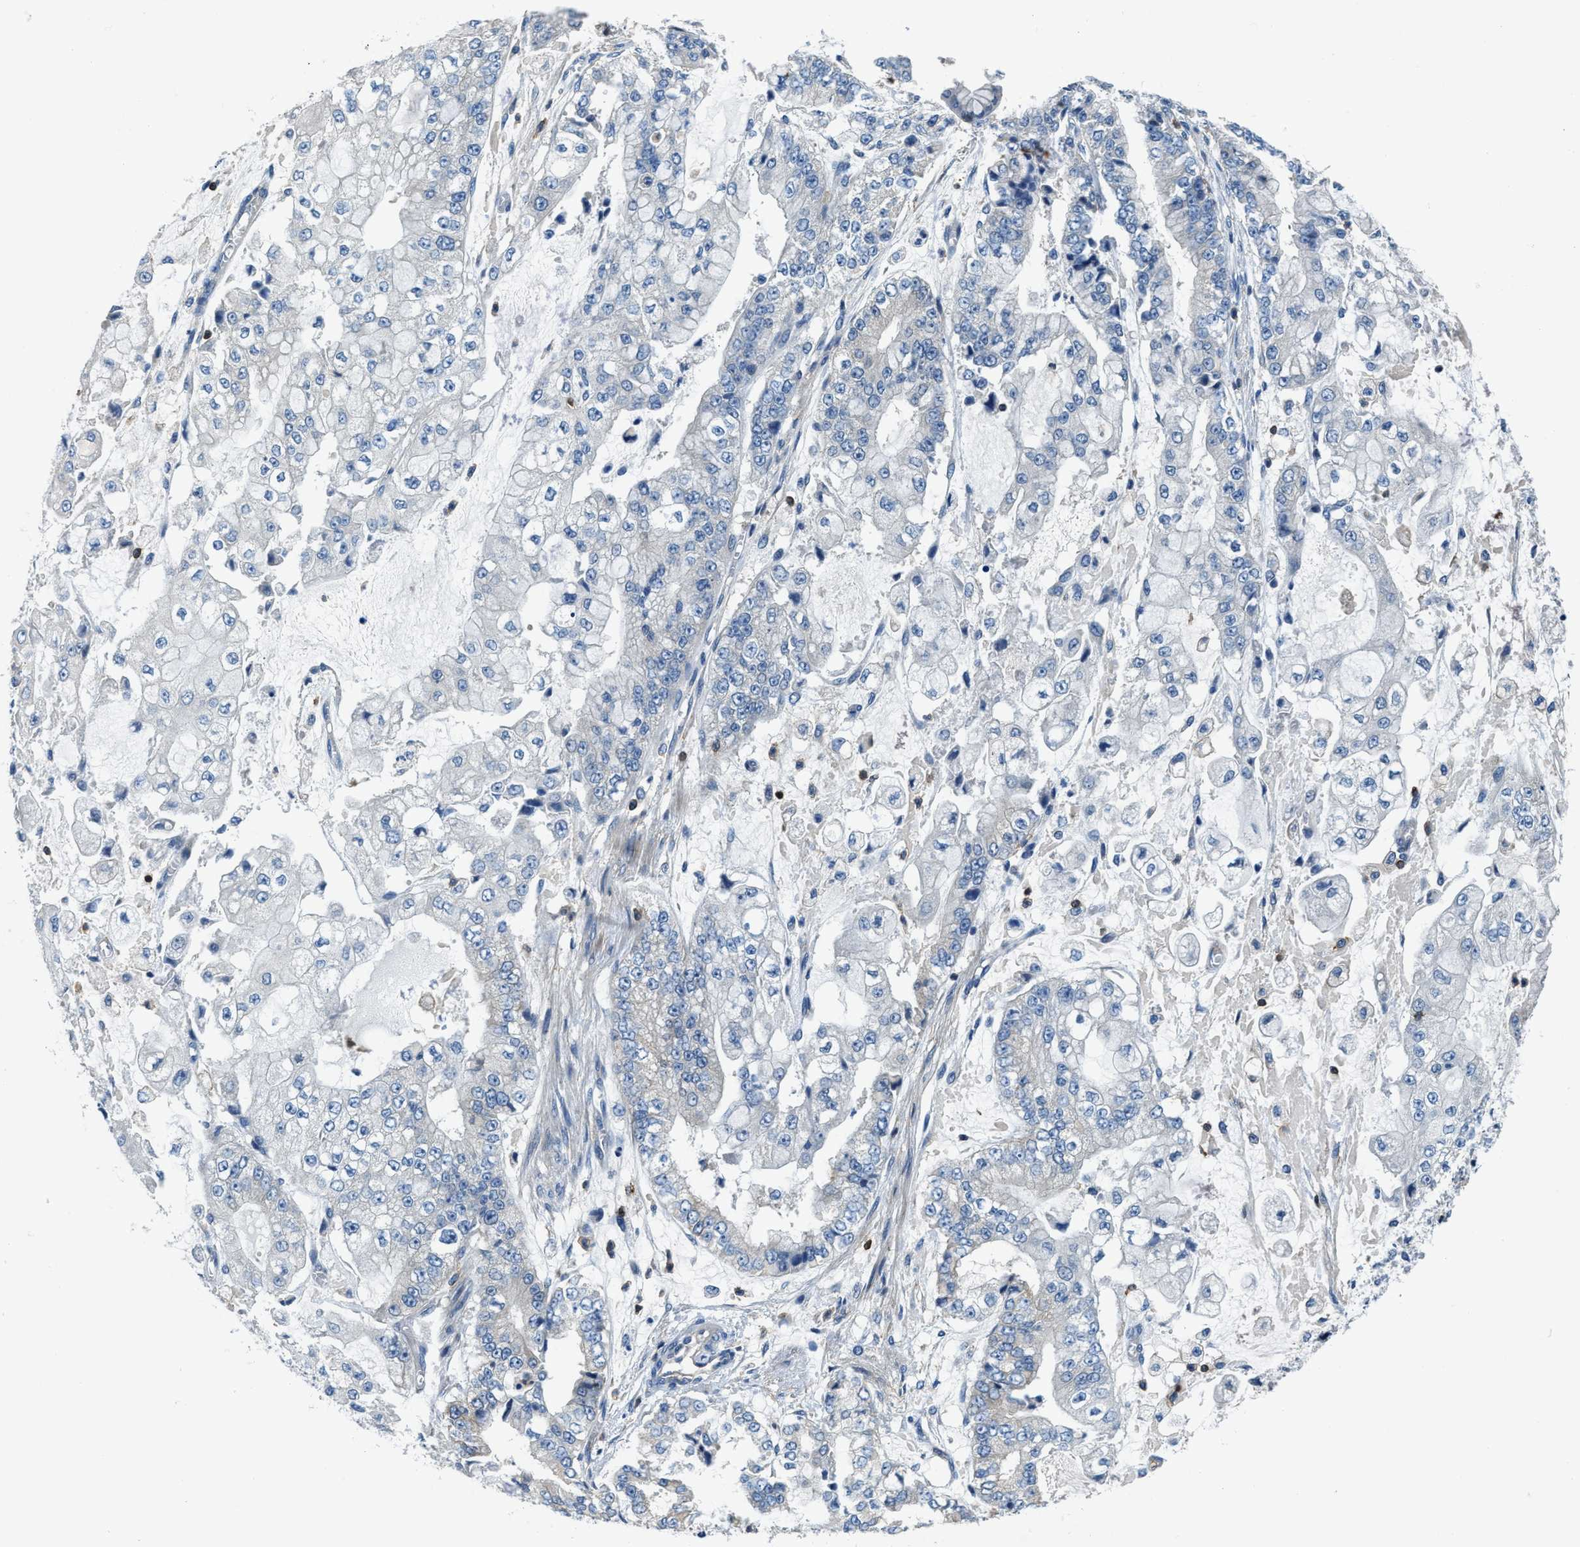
{"staining": {"intensity": "negative", "quantity": "none", "location": "none"}, "tissue": "stomach cancer", "cell_type": "Tumor cells", "image_type": "cancer", "snomed": [{"axis": "morphology", "description": "Adenocarcinoma, NOS"}, {"axis": "topography", "description": "Stomach"}], "caption": "DAB (3,3'-diaminobenzidine) immunohistochemical staining of stomach cancer (adenocarcinoma) displays no significant staining in tumor cells.", "gene": "MYO1G", "patient": {"sex": "male", "age": 76}}